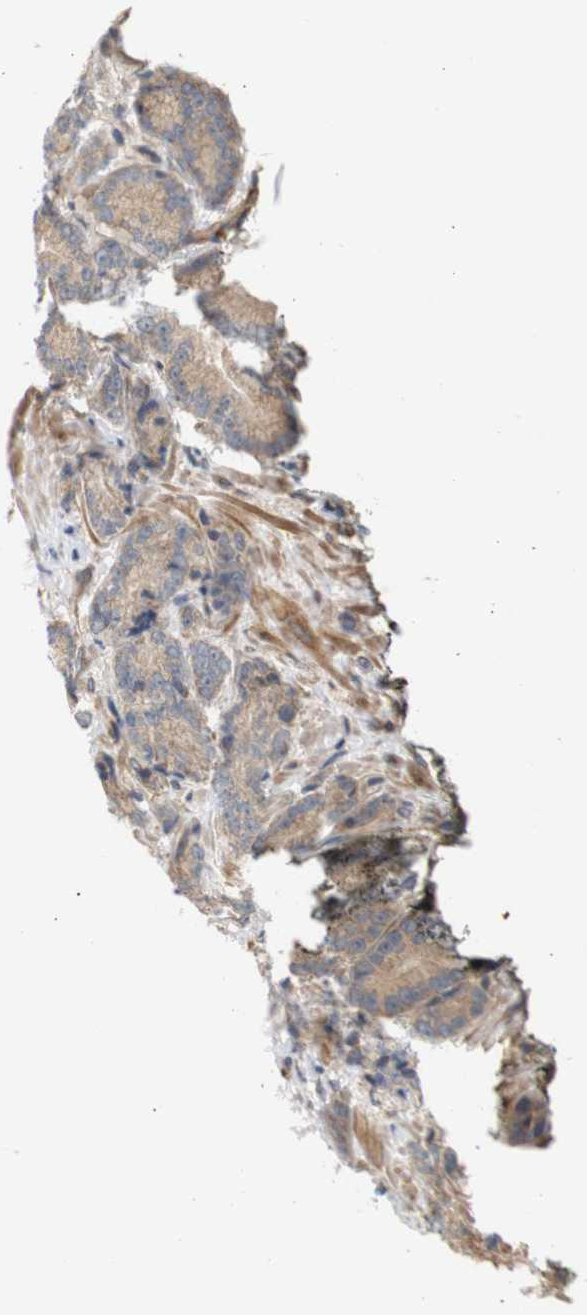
{"staining": {"intensity": "moderate", "quantity": ">75%", "location": "cytoplasmic/membranous"}, "tissue": "prostate cancer", "cell_type": "Tumor cells", "image_type": "cancer", "snomed": [{"axis": "morphology", "description": "Adenocarcinoma, High grade"}, {"axis": "topography", "description": "Prostate"}], "caption": "Protein staining demonstrates moderate cytoplasmic/membranous expression in about >75% of tumor cells in prostate high-grade adenocarcinoma. (brown staining indicates protein expression, while blue staining denotes nuclei).", "gene": "RPTOR", "patient": {"sex": "male", "age": 61}}